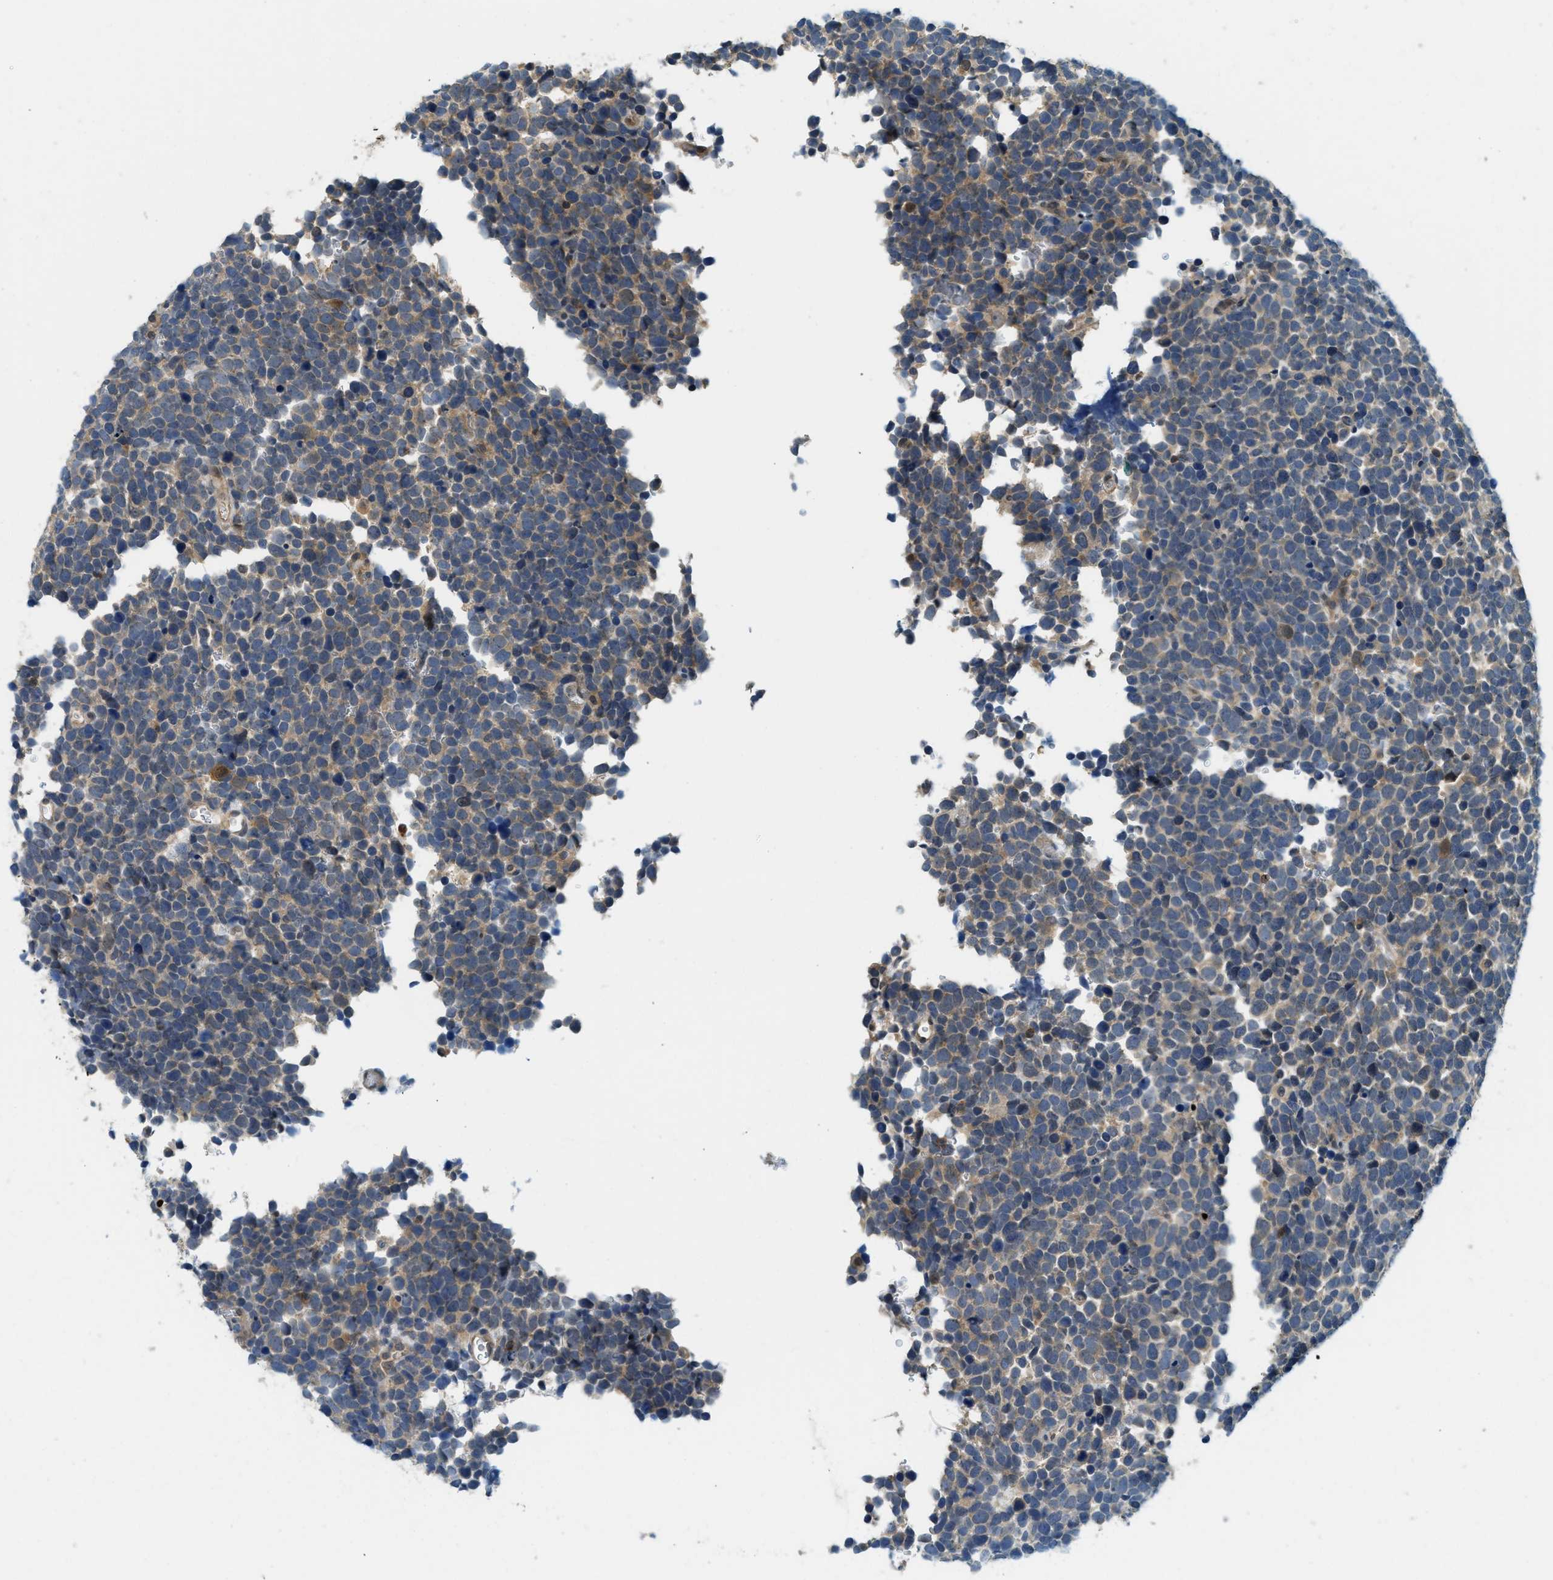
{"staining": {"intensity": "weak", "quantity": "25%-75%", "location": "cytoplasmic/membranous"}, "tissue": "urothelial cancer", "cell_type": "Tumor cells", "image_type": "cancer", "snomed": [{"axis": "morphology", "description": "Urothelial carcinoma, High grade"}, {"axis": "topography", "description": "Urinary bladder"}], "caption": "An immunohistochemistry histopathology image of neoplastic tissue is shown. Protein staining in brown labels weak cytoplasmic/membranous positivity in urothelial cancer within tumor cells.", "gene": "GMPPB", "patient": {"sex": "female", "age": 82}}